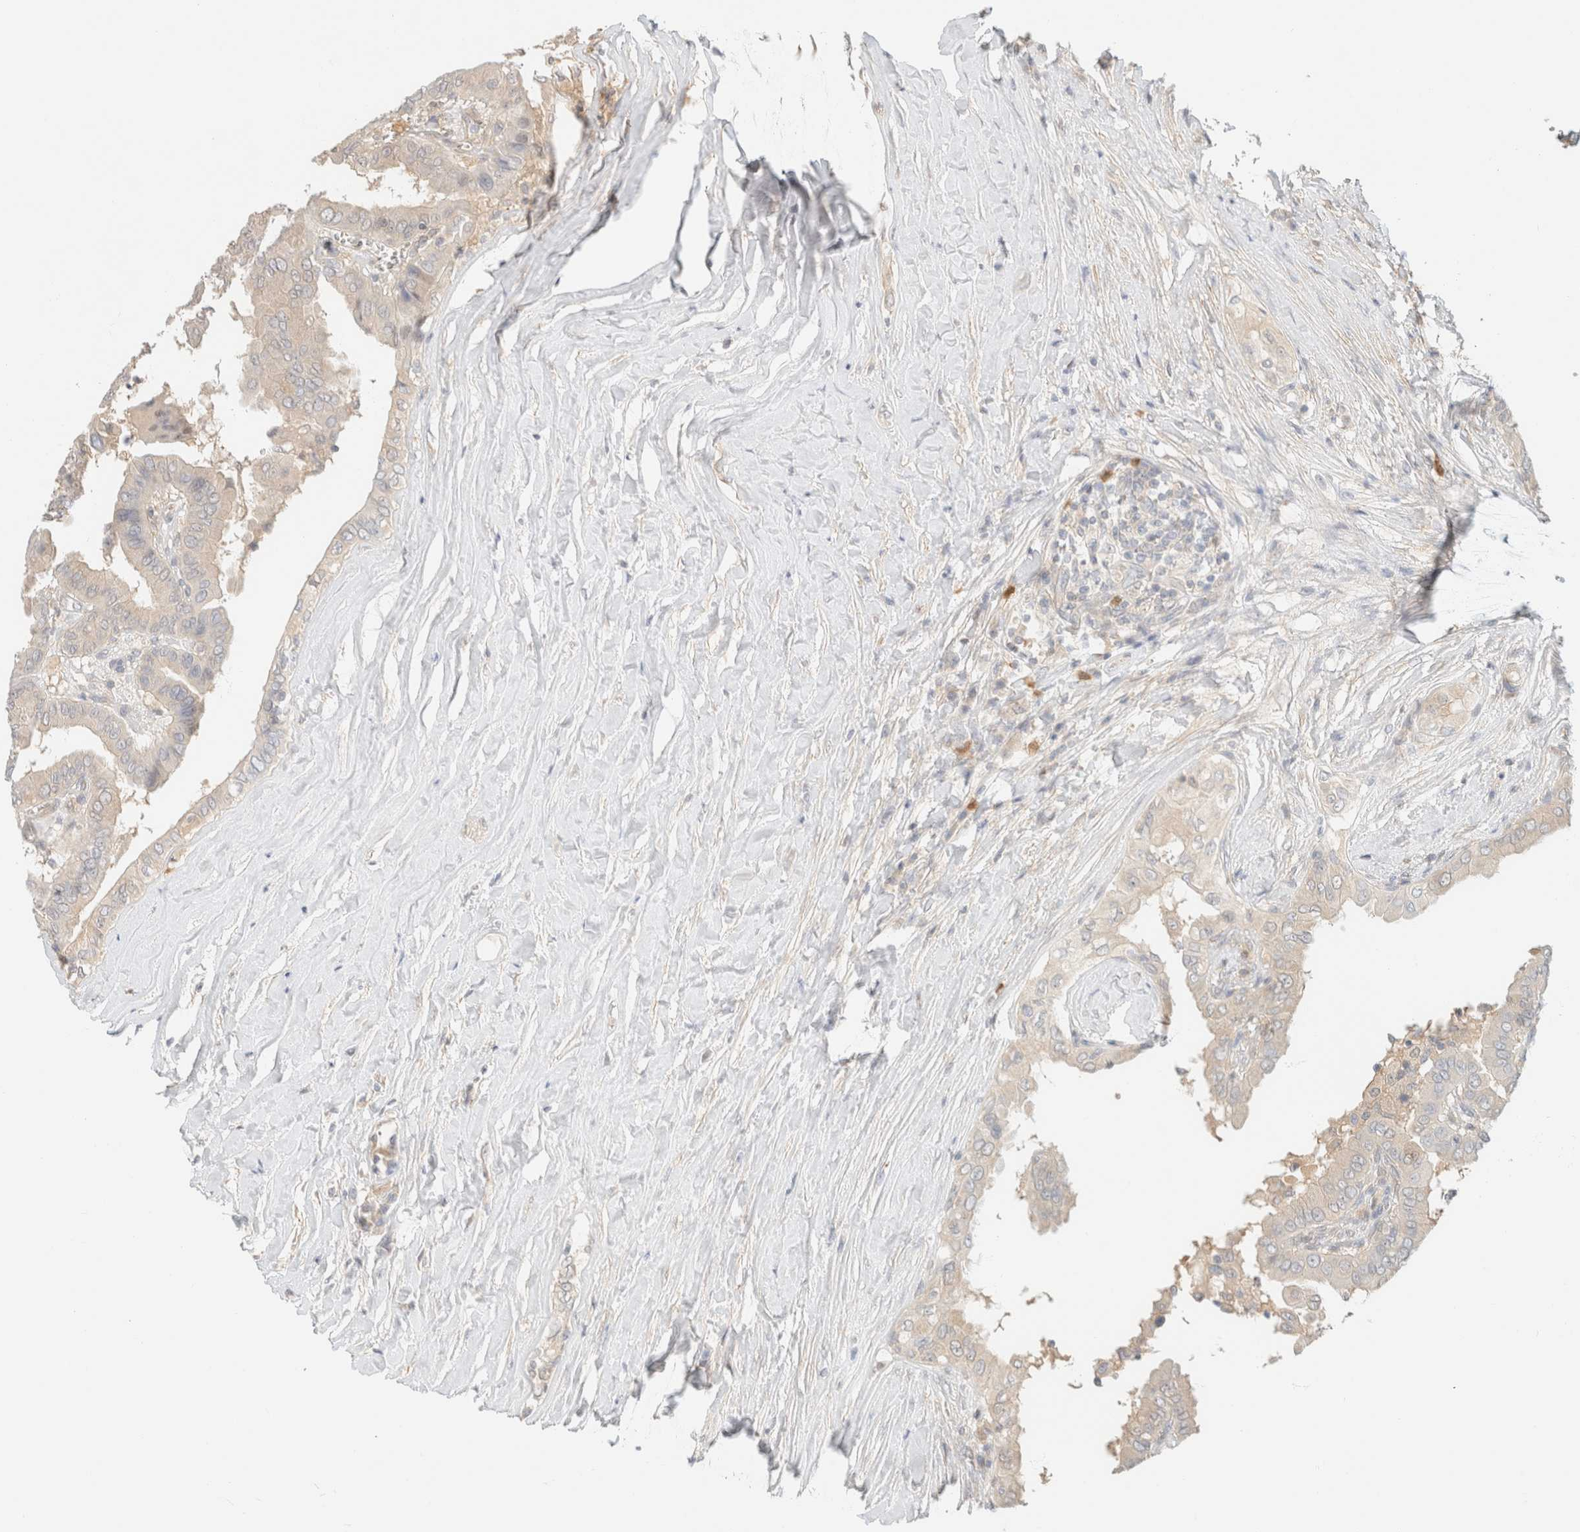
{"staining": {"intensity": "negative", "quantity": "none", "location": "none"}, "tissue": "thyroid cancer", "cell_type": "Tumor cells", "image_type": "cancer", "snomed": [{"axis": "morphology", "description": "Papillary adenocarcinoma, NOS"}, {"axis": "topography", "description": "Thyroid gland"}], "caption": "A photomicrograph of human thyroid cancer is negative for staining in tumor cells.", "gene": "GPI", "patient": {"sex": "male", "age": 33}}